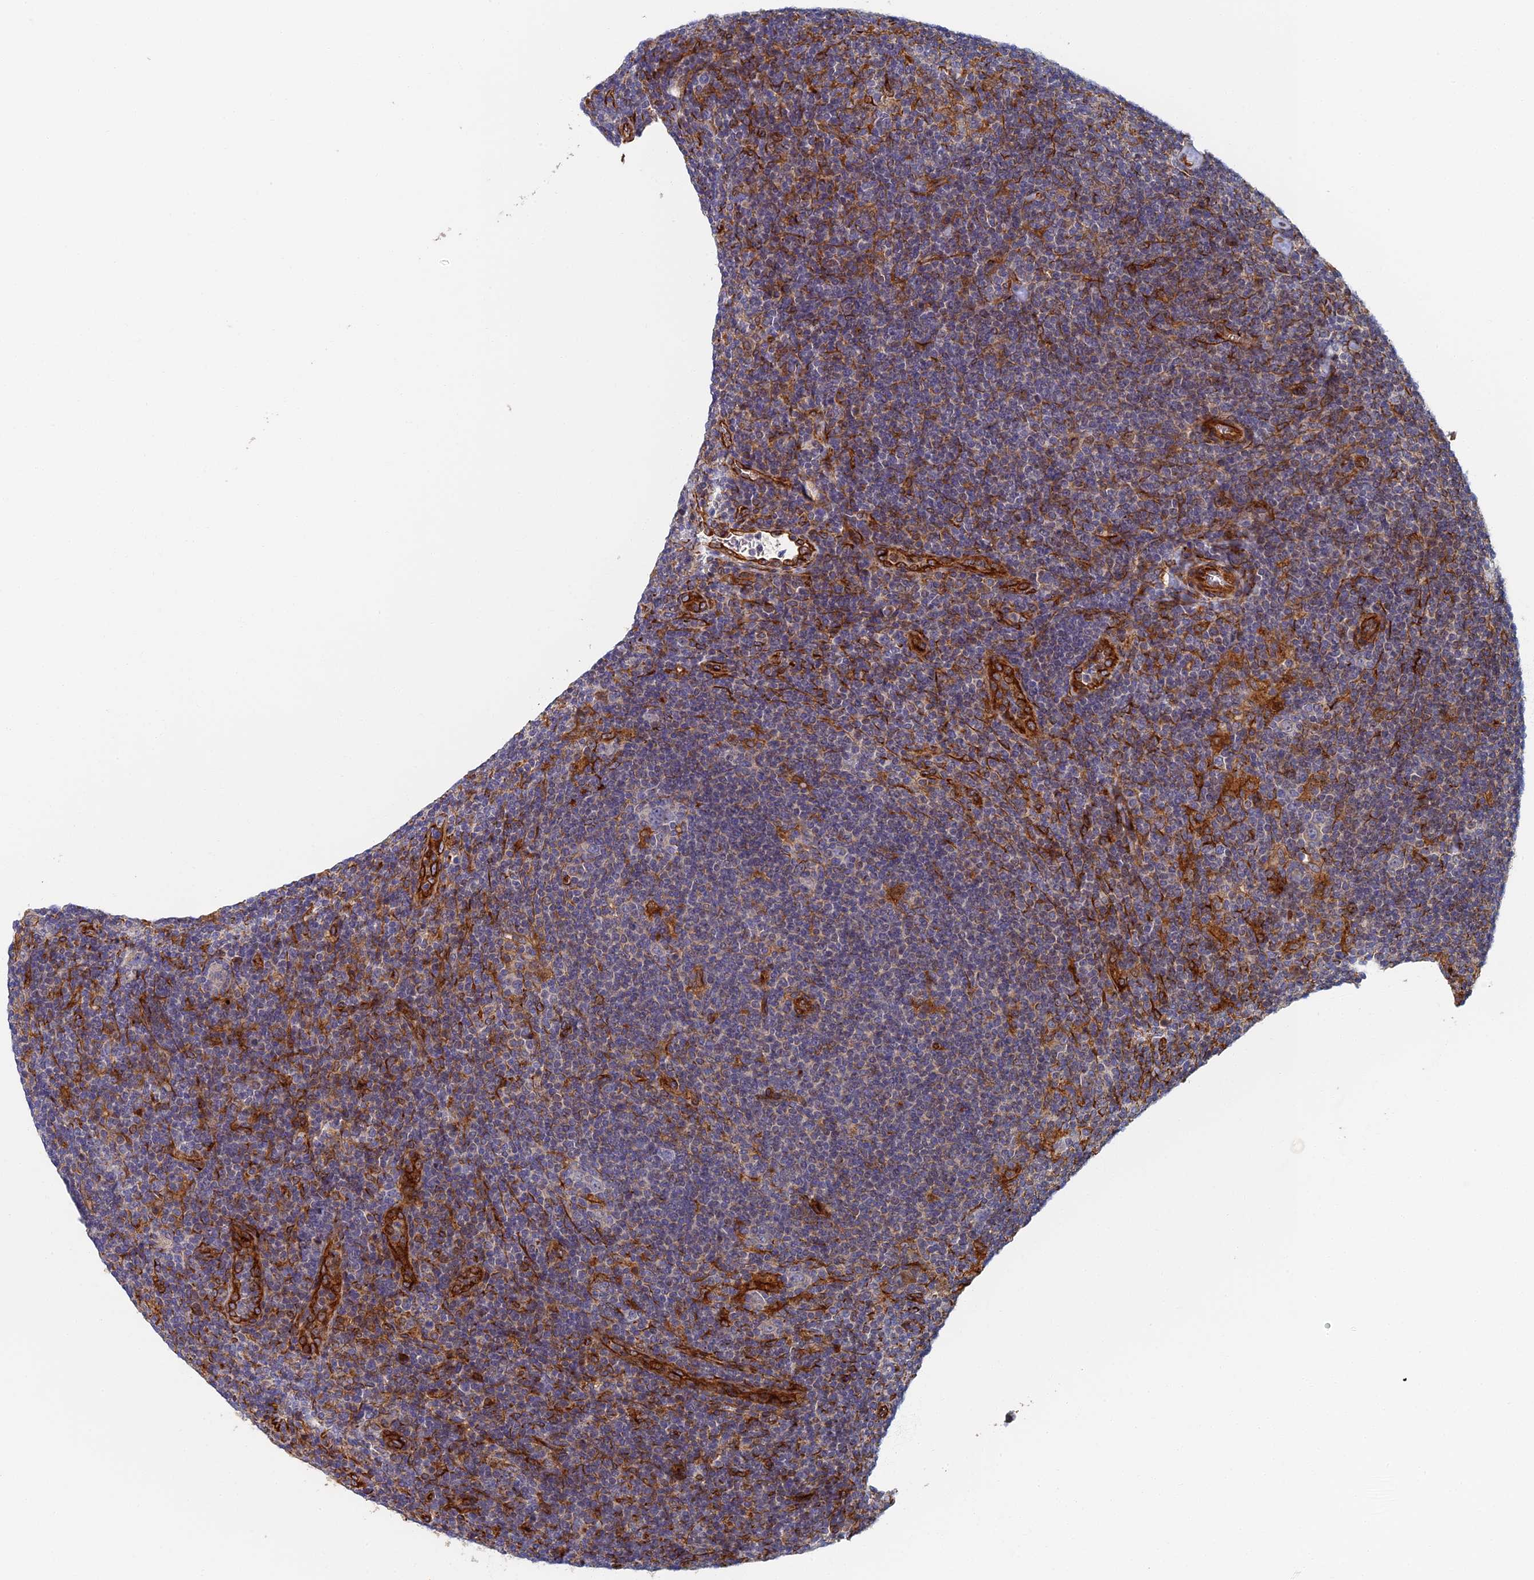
{"staining": {"intensity": "negative", "quantity": "none", "location": "none"}, "tissue": "lymphoma", "cell_type": "Tumor cells", "image_type": "cancer", "snomed": [{"axis": "morphology", "description": "Hodgkin's disease, NOS"}, {"axis": "topography", "description": "Lymph node"}], "caption": "This is an IHC image of human lymphoma. There is no positivity in tumor cells.", "gene": "ABCB10", "patient": {"sex": "female", "age": 57}}